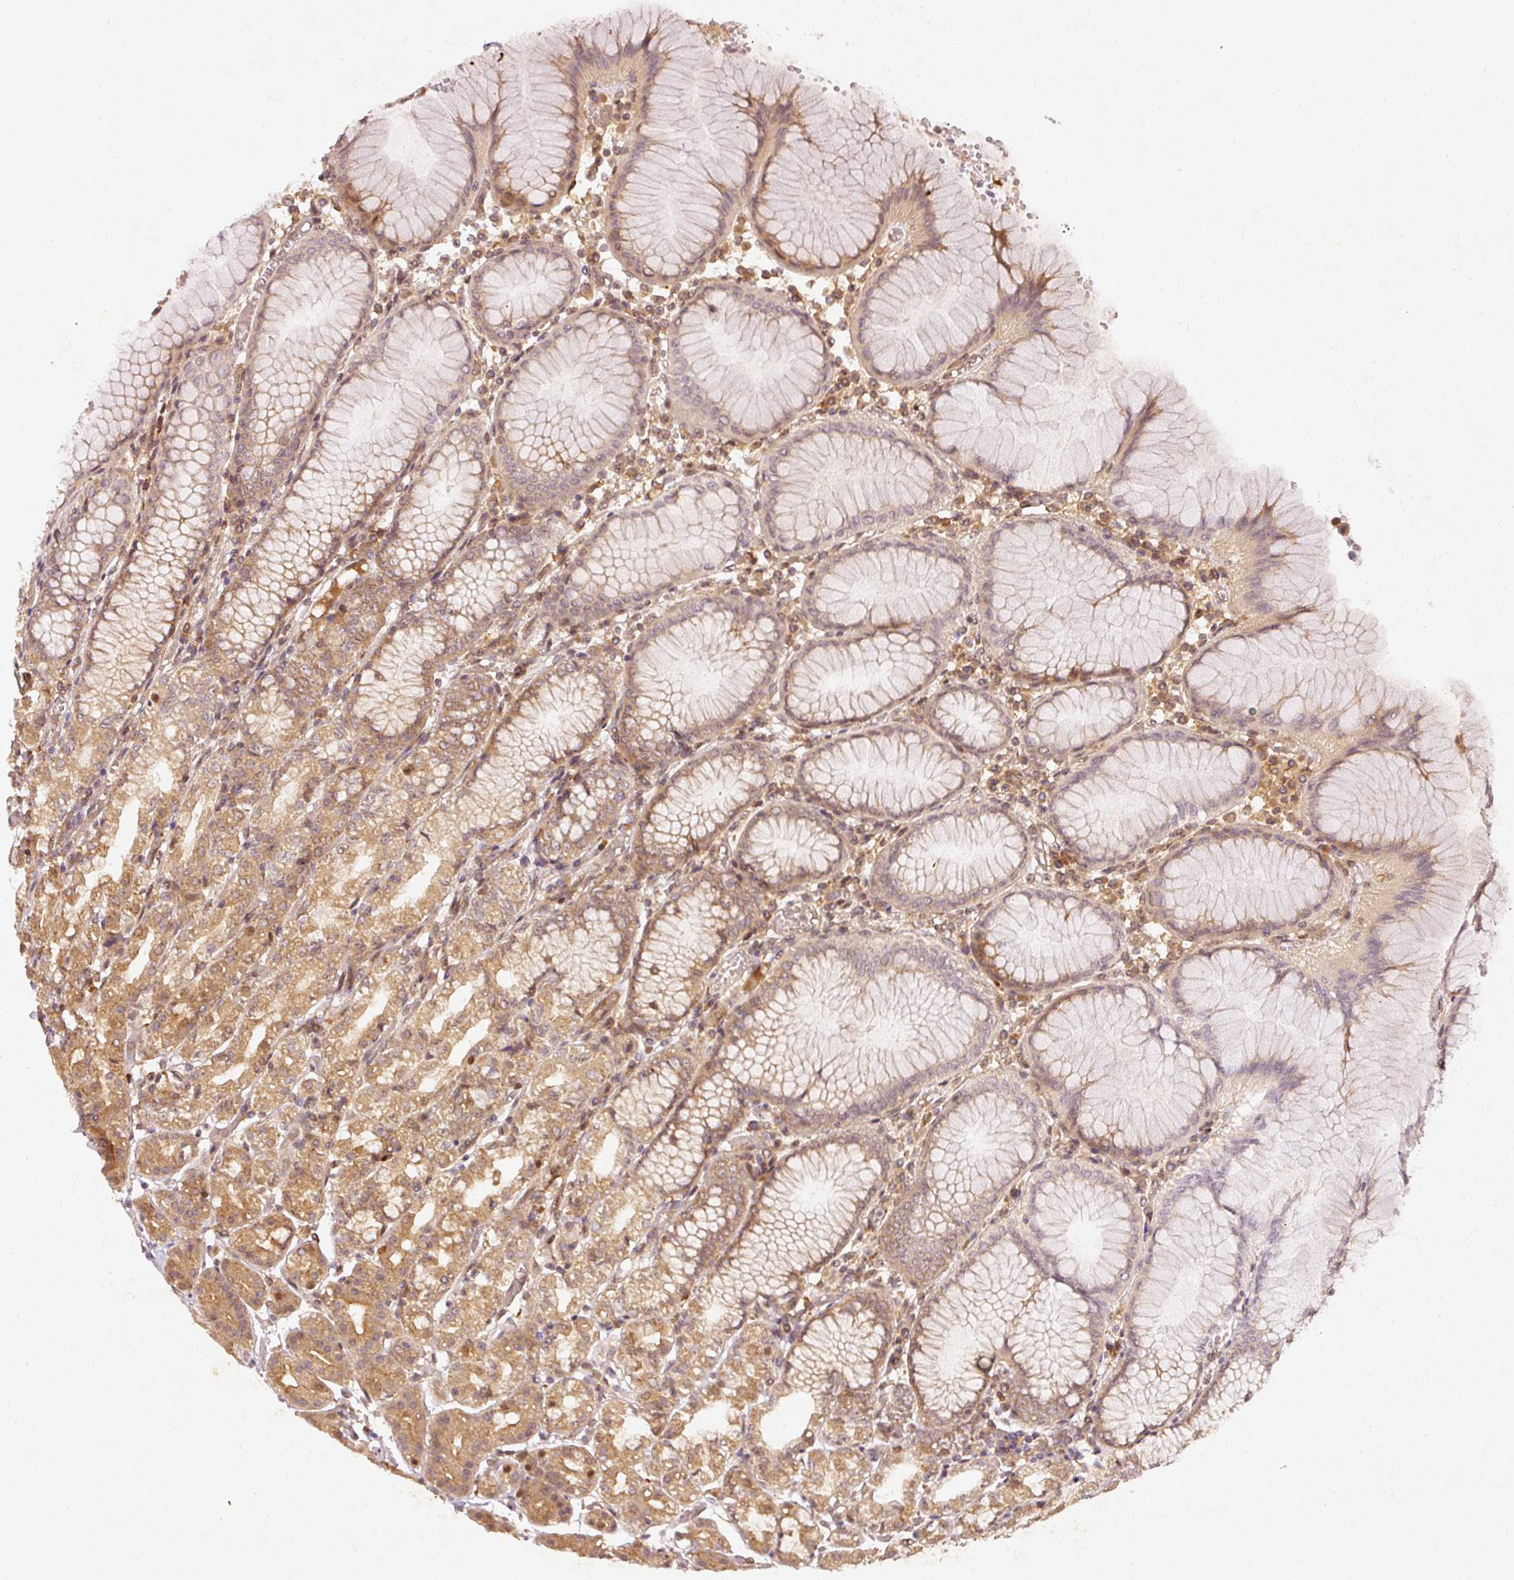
{"staining": {"intensity": "moderate", "quantity": ">75%", "location": "cytoplasmic/membranous"}, "tissue": "stomach", "cell_type": "Glandular cells", "image_type": "normal", "snomed": [{"axis": "morphology", "description": "Normal tissue, NOS"}, {"axis": "topography", "description": "Stomach"}], "caption": "DAB (3,3'-diaminobenzidine) immunohistochemical staining of normal stomach shows moderate cytoplasmic/membranous protein positivity in about >75% of glandular cells.", "gene": "ZNF580", "patient": {"sex": "female", "age": 57}}